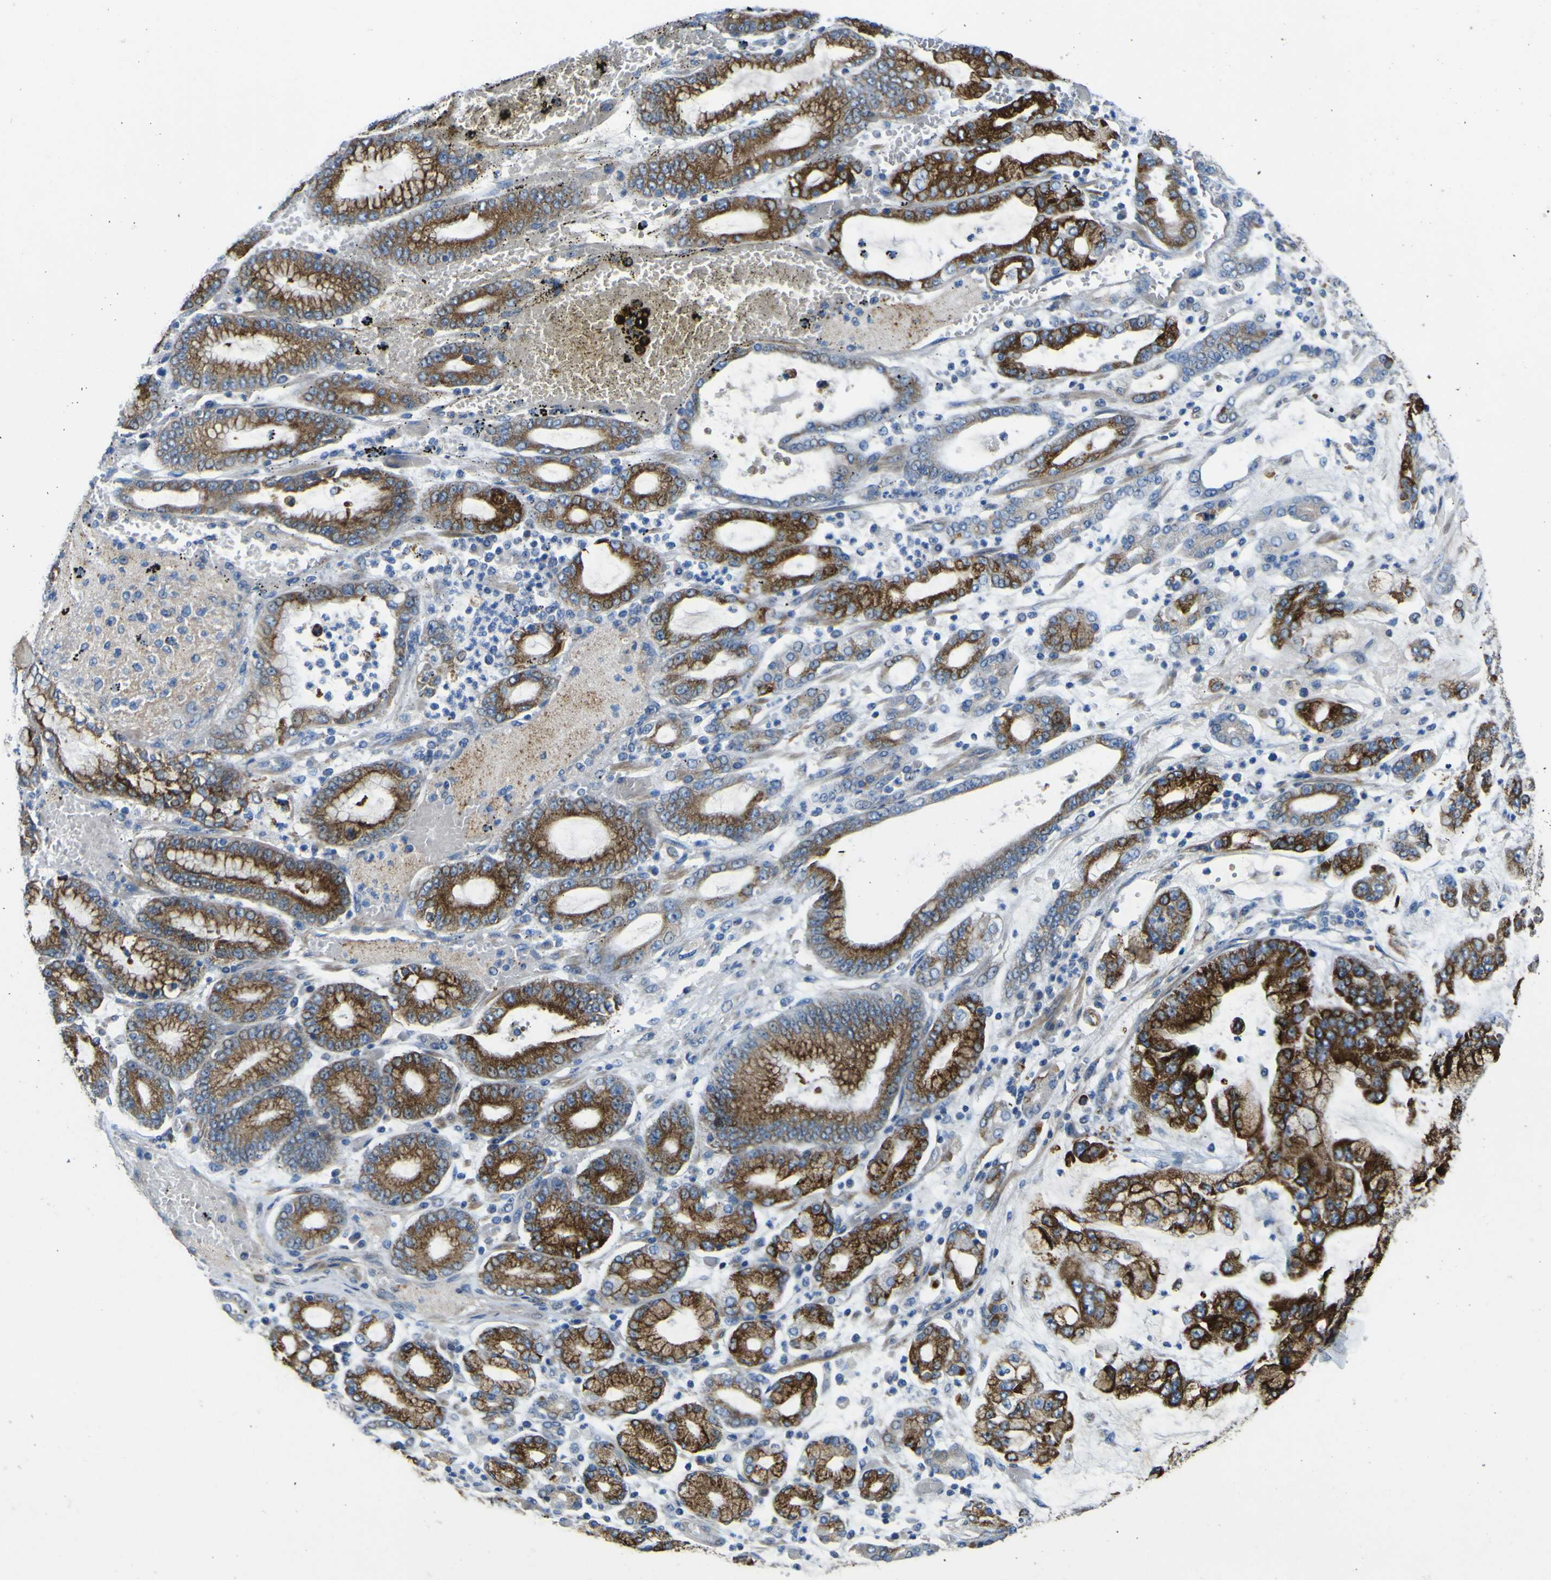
{"staining": {"intensity": "strong", "quantity": ">75%", "location": "cytoplasmic/membranous"}, "tissue": "stomach cancer", "cell_type": "Tumor cells", "image_type": "cancer", "snomed": [{"axis": "morphology", "description": "Normal tissue, NOS"}, {"axis": "morphology", "description": "Adenocarcinoma, NOS"}, {"axis": "topography", "description": "Stomach, upper"}, {"axis": "topography", "description": "Stomach"}], "caption": "Immunohistochemical staining of stomach adenocarcinoma demonstrates strong cytoplasmic/membranous protein positivity in about >75% of tumor cells.", "gene": "ALDH18A1", "patient": {"sex": "male", "age": 76}}